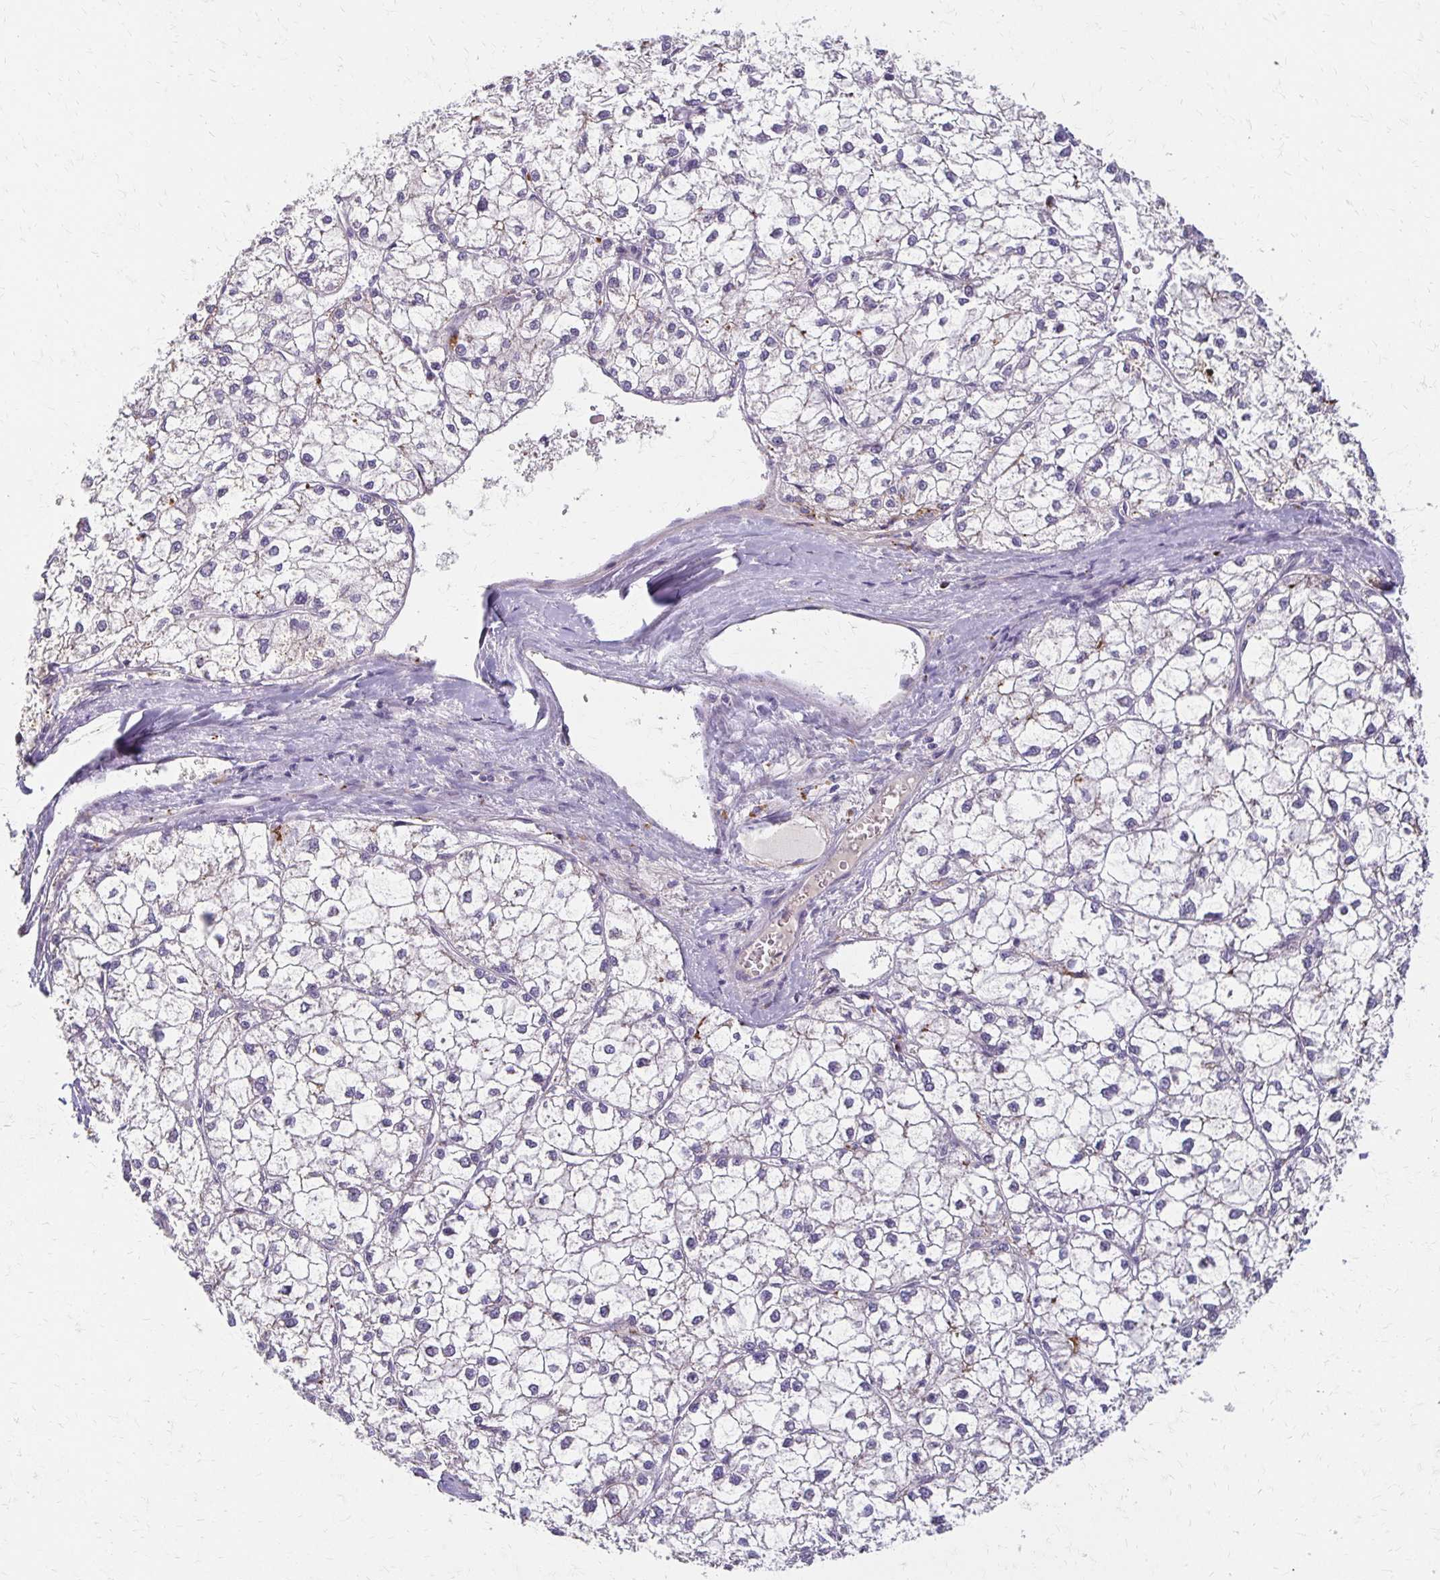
{"staining": {"intensity": "negative", "quantity": "none", "location": "none"}, "tissue": "liver cancer", "cell_type": "Tumor cells", "image_type": "cancer", "snomed": [{"axis": "morphology", "description": "Carcinoma, Hepatocellular, NOS"}, {"axis": "topography", "description": "Liver"}], "caption": "DAB (3,3'-diaminobenzidine) immunohistochemical staining of human liver hepatocellular carcinoma exhibits no significant positivity in tumor cells.", "gene": "BBS12", "patient": {"sex": "female", "age": 43}}